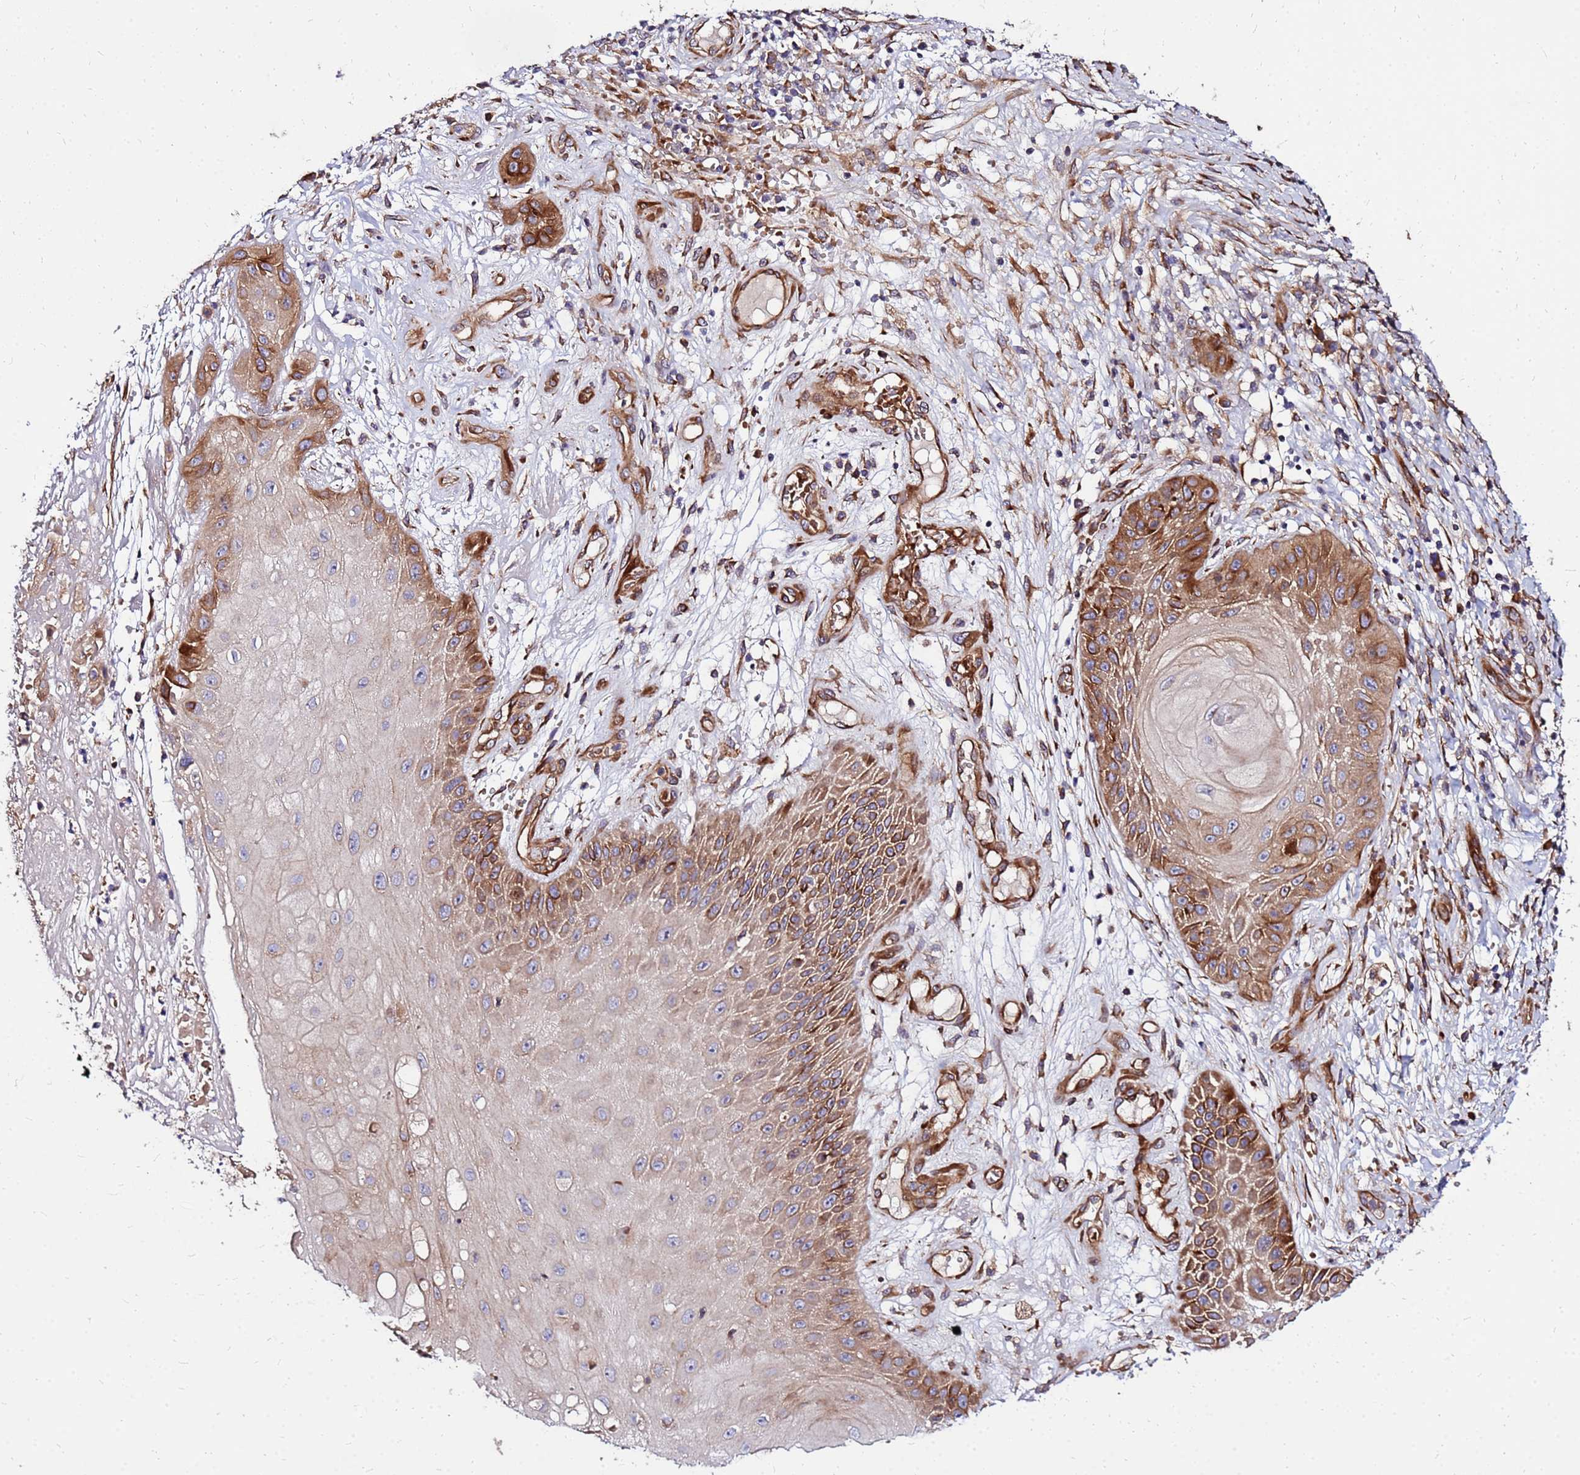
{"staining": {"intensity": "strong", "quantity": "<25%", "location": "cytoplasmic/membranous"}, "tissue": "skin cancer", "cell_type": "Tumor cells", "image_type": "cancer", "snomed": [{"axis": "morphology", "description": "Squamous cell carcinoma, NOS"}, {"axis": "topography", "description": "Skin"}], "caption": "A micrograph of human skin cancer stained for a protein exhibits strong cytoplasmic/membranous brown staining in tumor cells.", "gene": "WWC2", "patient": {"sex": "male", "age": 70}}